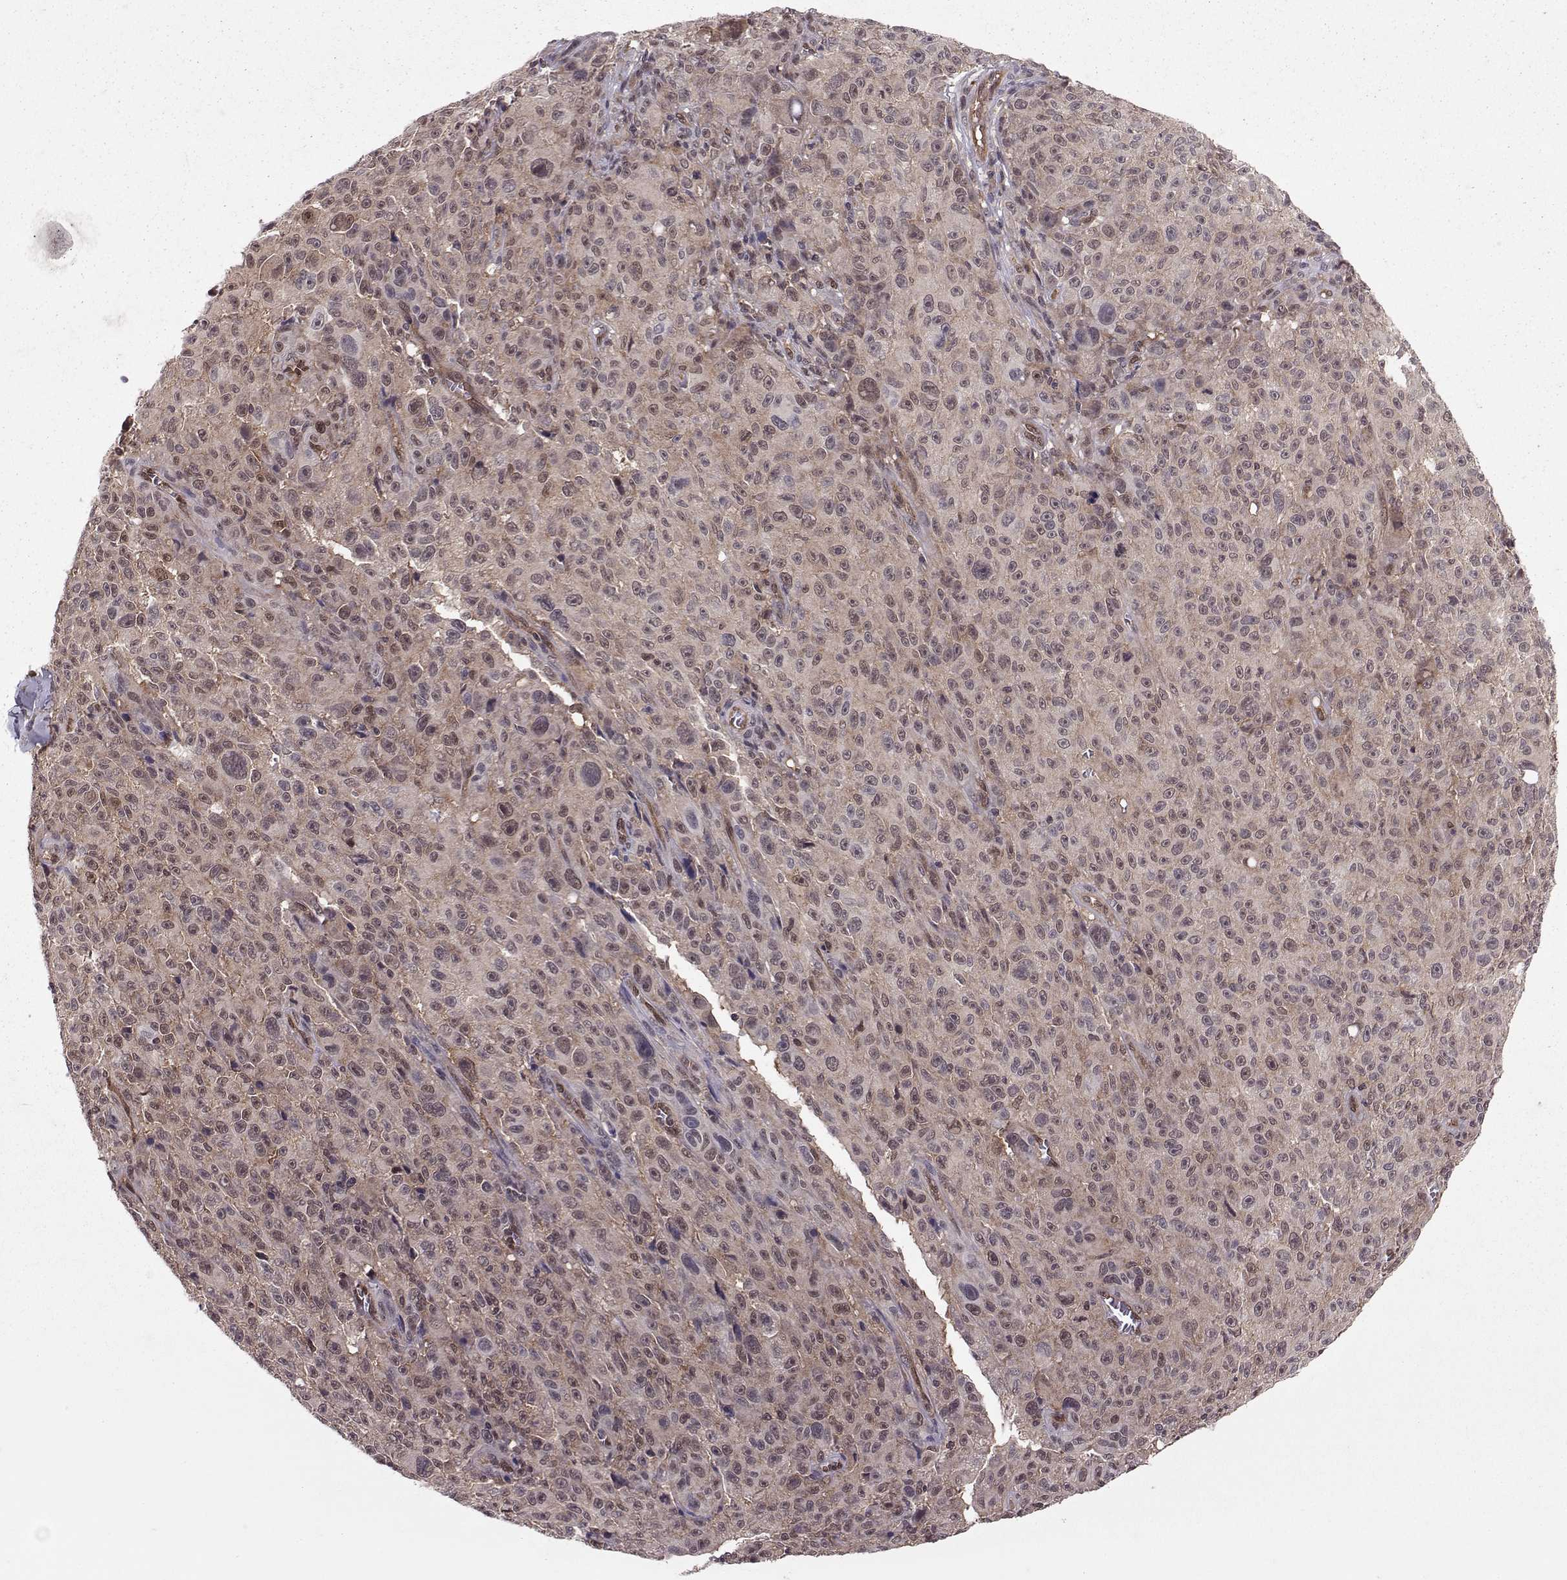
{"staining": {"intensity": "negative", "quantity": "none", "location": "none"}, "tissue": "melanoma", "cell_type": "Tumor cells", "image_type": "cancer", "snomed": [{"axis": "morphology", "description": "Malignant melanoma, NOS"}, {"axis": "topography", "description": "Skin"}], "caption": "This is a photomicrograph of immunohistochemistry staining of malignant melanoma, which shows no positivity in tumor cells.", "gene": "PPP2R2A", "patient": {"sex": "female", "age": 82}}